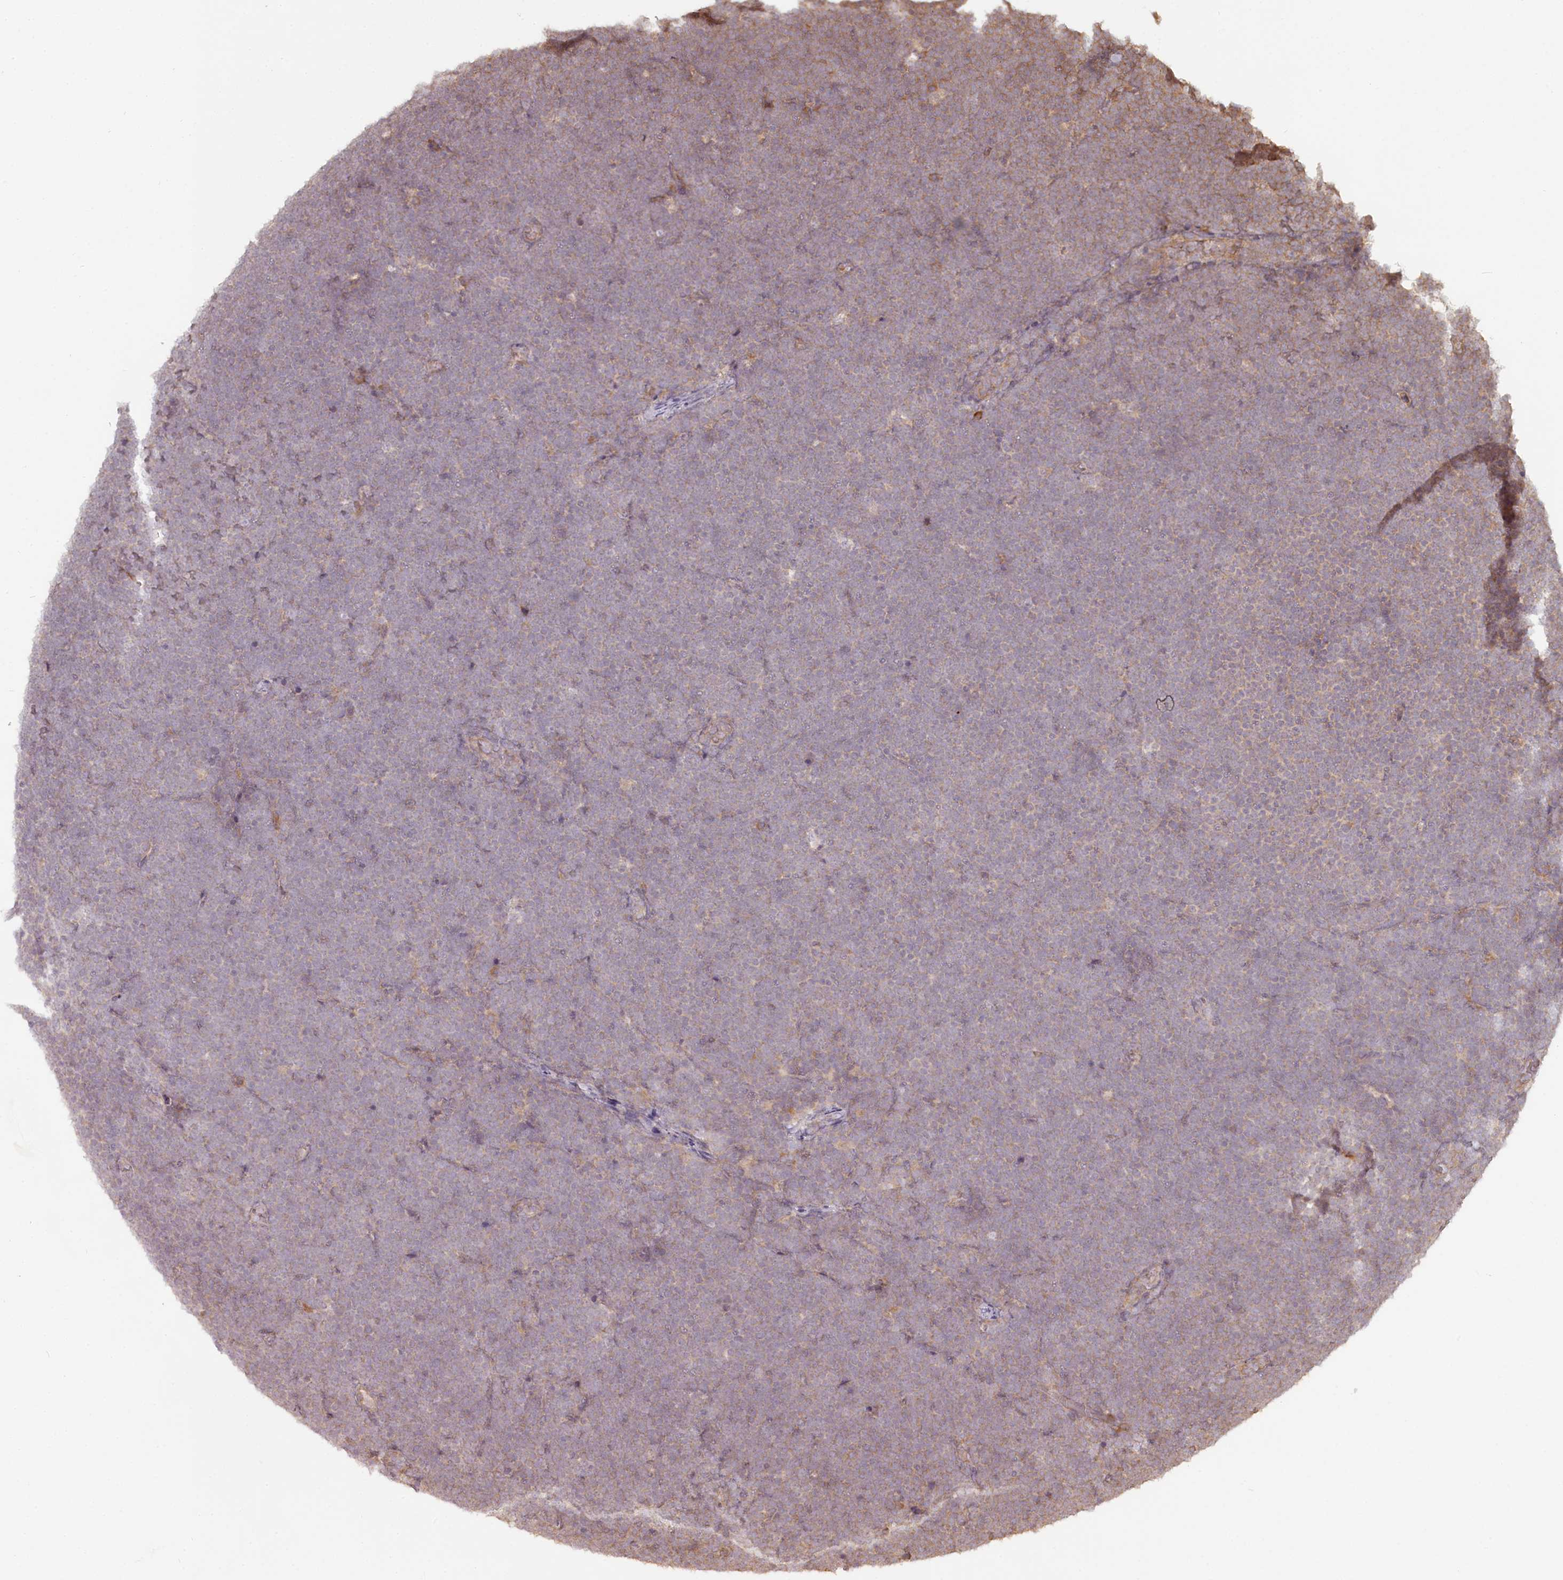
{"staining": {"intensity": "weak", "quantity": "<25%", "location": "cytoplasmic/membranous"}, "tissue": "lymphoma", "cell_type": "Tumor cells", "image_type": "cancer", "snomed": [{"axis": "morphology", "description": "Malignant lymphoma, non-Hodgkin's type, High grade"}, {"axis": "topography", "description": "Lymph node"}], "caption": "An IHC micrograph of lymphoma is shown. There is no staining in tumor cells of lymphoma. (DAB (3,3'-diaminobenzidine) immunohistochemistry with hematoxylin counter stain).", "gene": "TMIE", "patient": {"sex": "male", "age": 13}}